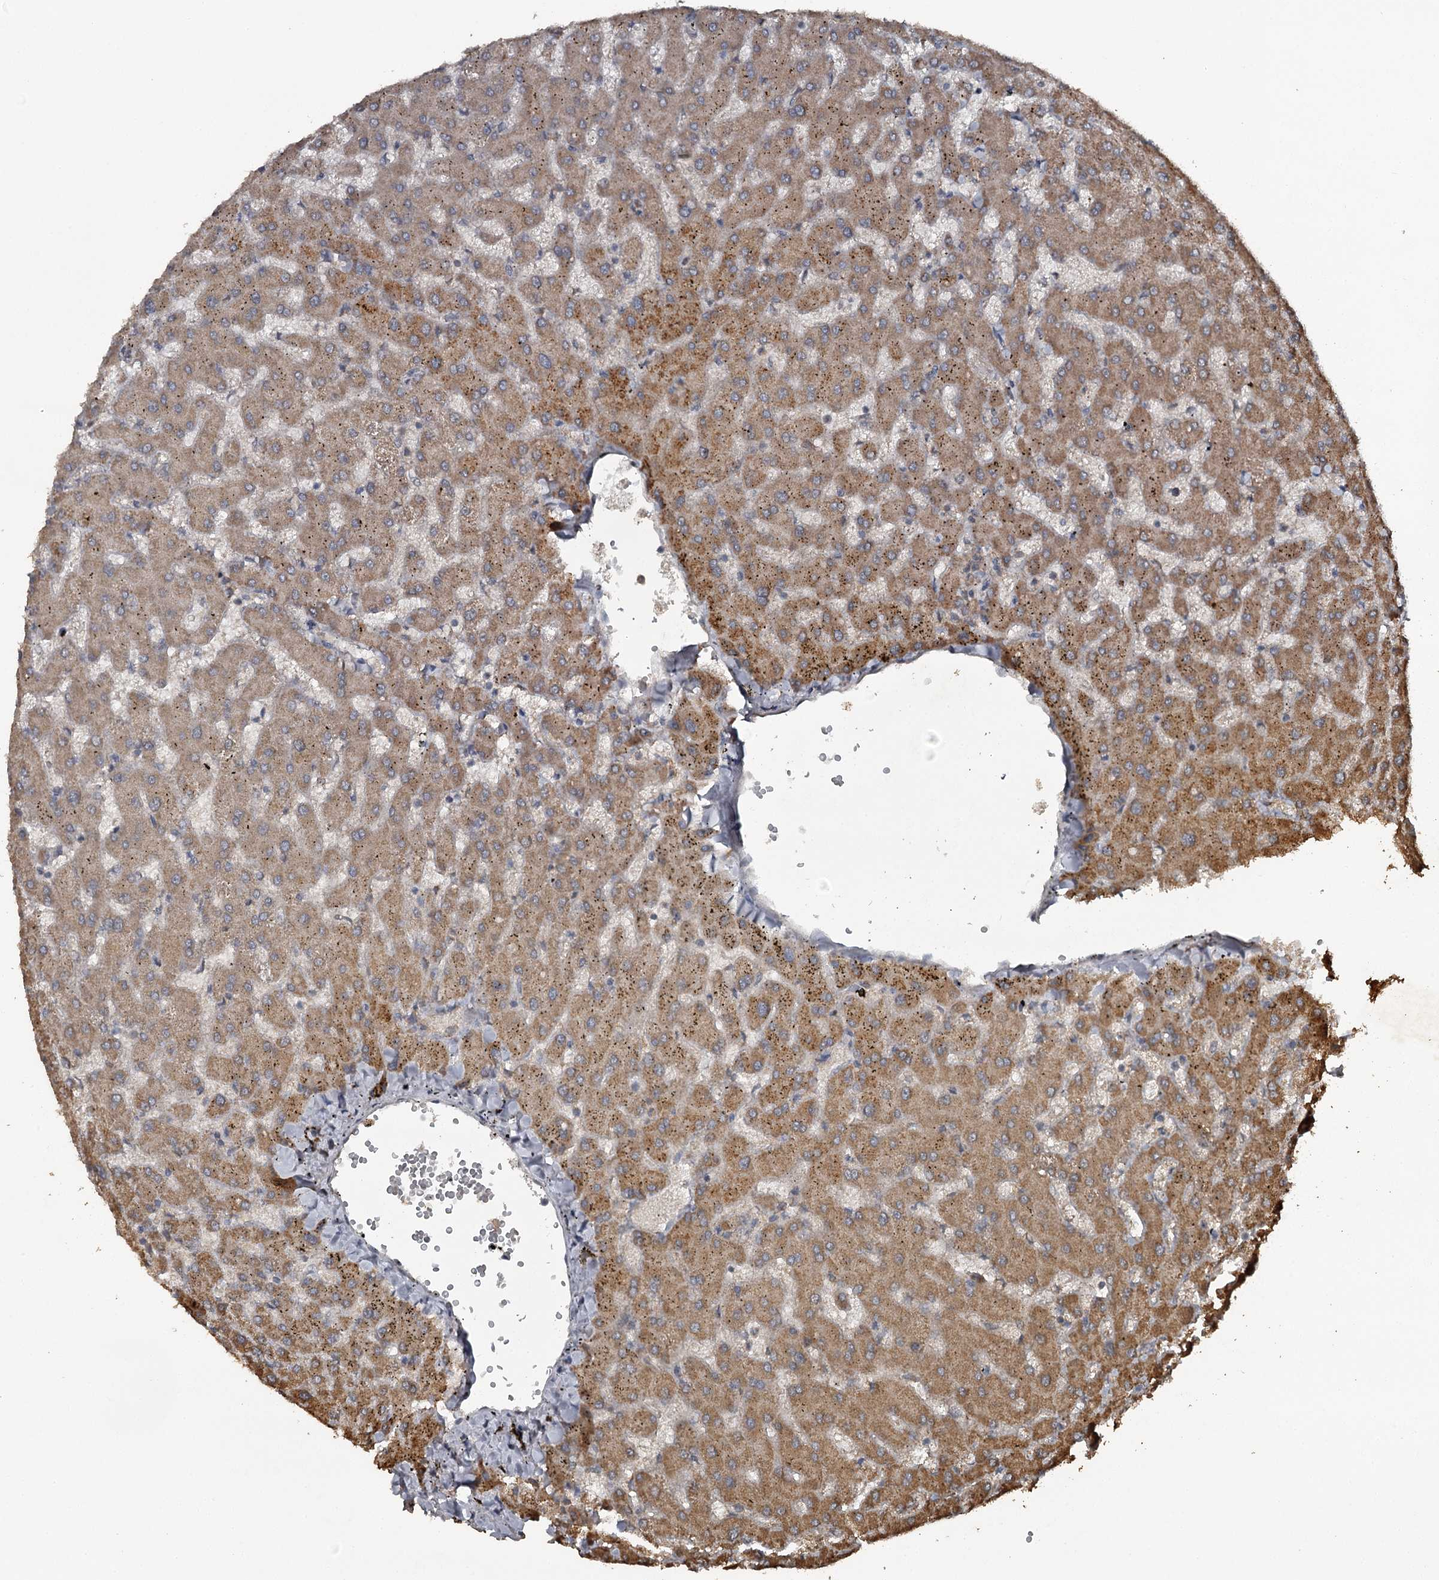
{"staining": {"intensity": "moderate", "quantity": "25%-75%", "location": "cytoplasmic/membranous"}, "tissue": "liver", "cell_type": "Cholangiocytes", "image_type": "normal", "snomed": [{"axis": "morphology", "description": "Normal tissue, NOS"}, {"axis": "topography", "description": "Liver"}], "caption": "Immunohistochemical staining of unremarkable human liver displays 25%-75% levels of moderate cytoplasmic/membranous protein staining in approximately 25%-75% of cholangiocytes. (Brightfield microscopy of DAB IHC at high magnification).", "gene": "WIPI1", "patient": {"sex": "female", "age": 63}}